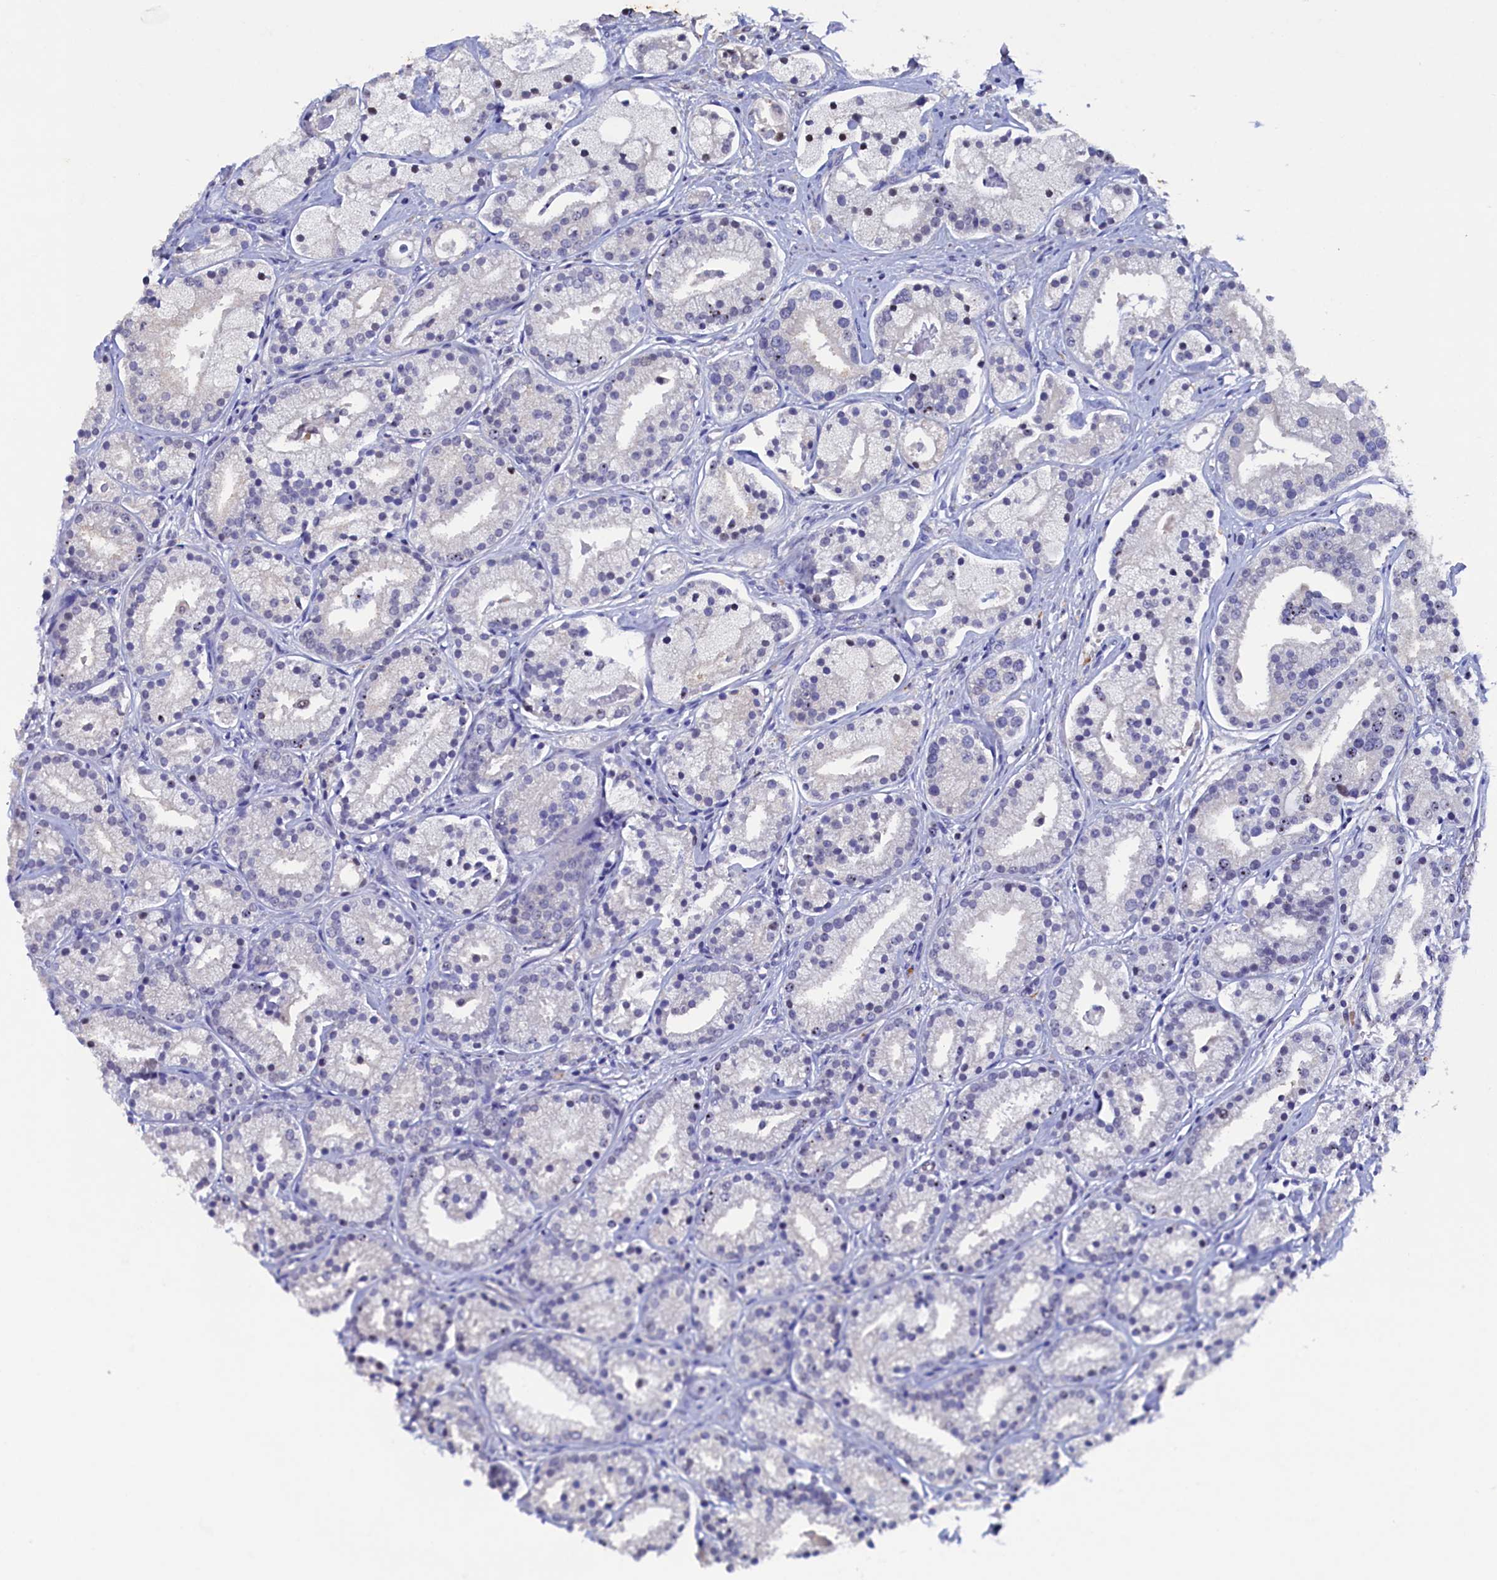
{"staining": {"intensity": "negative", "quantity": "none", "location": "none"}, "tissue": "prostate cancer", "cell_type": "Tumor cells", "image_type": "cancer", "snomed": [{"axis": "morphology", "description": "Adenocarcinoma, High grade"}, {"axis": "topography", "description": "Prostate"}], "caption": "This micrograph is of prostate cancer stained with immunohistochemistry to label a protein in brown with the nuclei are counter-stained blue. There is no expression in tumor cells. (Brightfield microscopy of DAB immunohistochemistry at high magnification).", "gene": "CBLIF", "patient": {"sex": "male", "age": 69}}